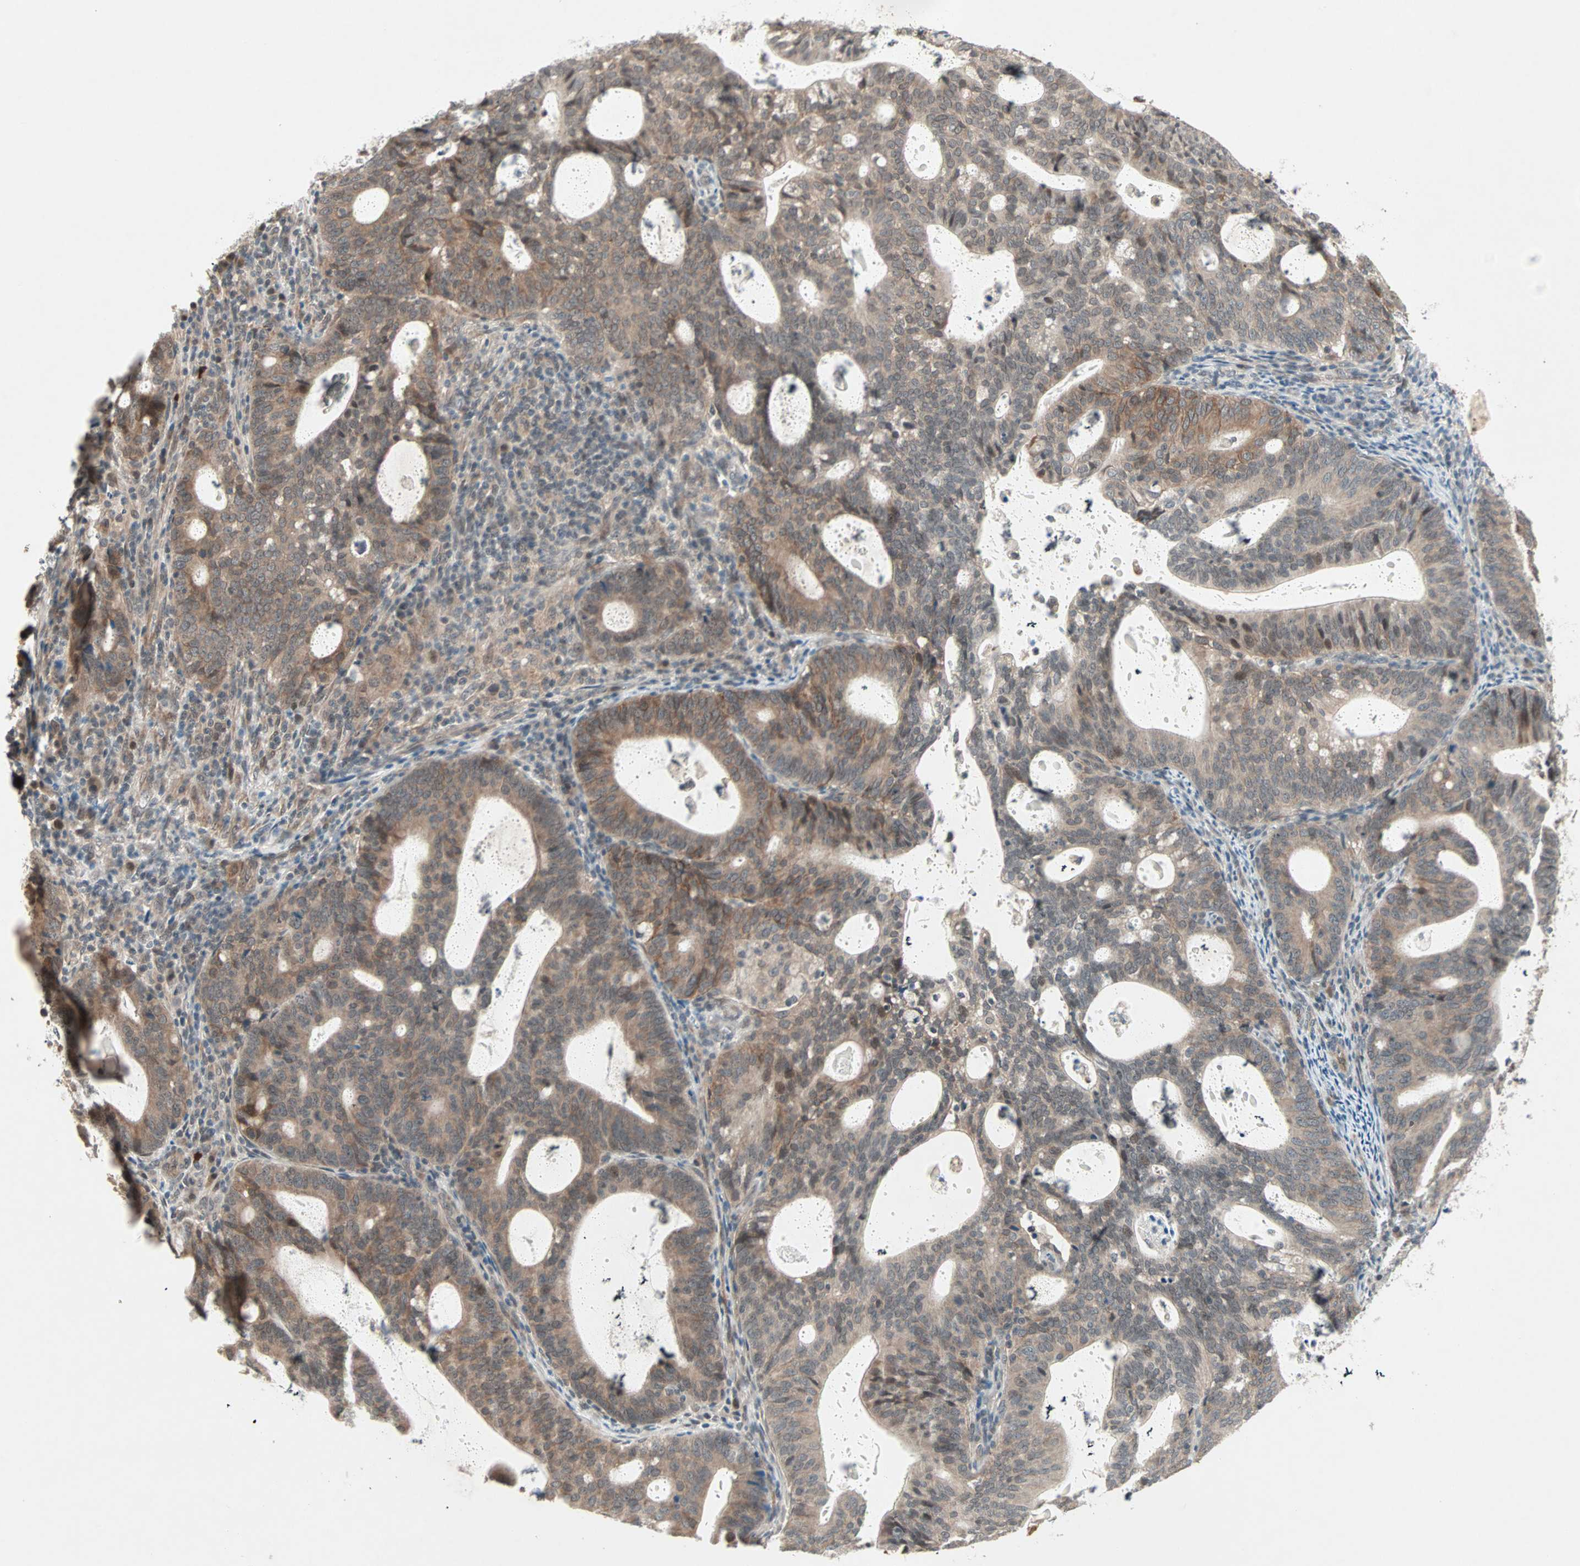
{"staining": {"intensity": "moderate", "quantity": ">75%", "location": "cytoplasmic/membranous"}, "tissue": "endometrial cancer", "cell_type": "Tumor cells", "image_type": "cancer", "snomed": [{"axis": "morphology", "description": "Adenocarcinoma, NOS"}, {"axis": "topography", "description": "Uterus"}], "caption": "IHC histopathology image of neoplastic tissue: endometrial cancer stained using immunohistochemistry shows medium levels of moderate protein expression localized specifically in the cytoplasmic/membranous of tumor cells, appearing as a cytoplasmic/membranous brown color.", "gene": "PGBD1", "patient": {"sex": "female", "age": 83}}